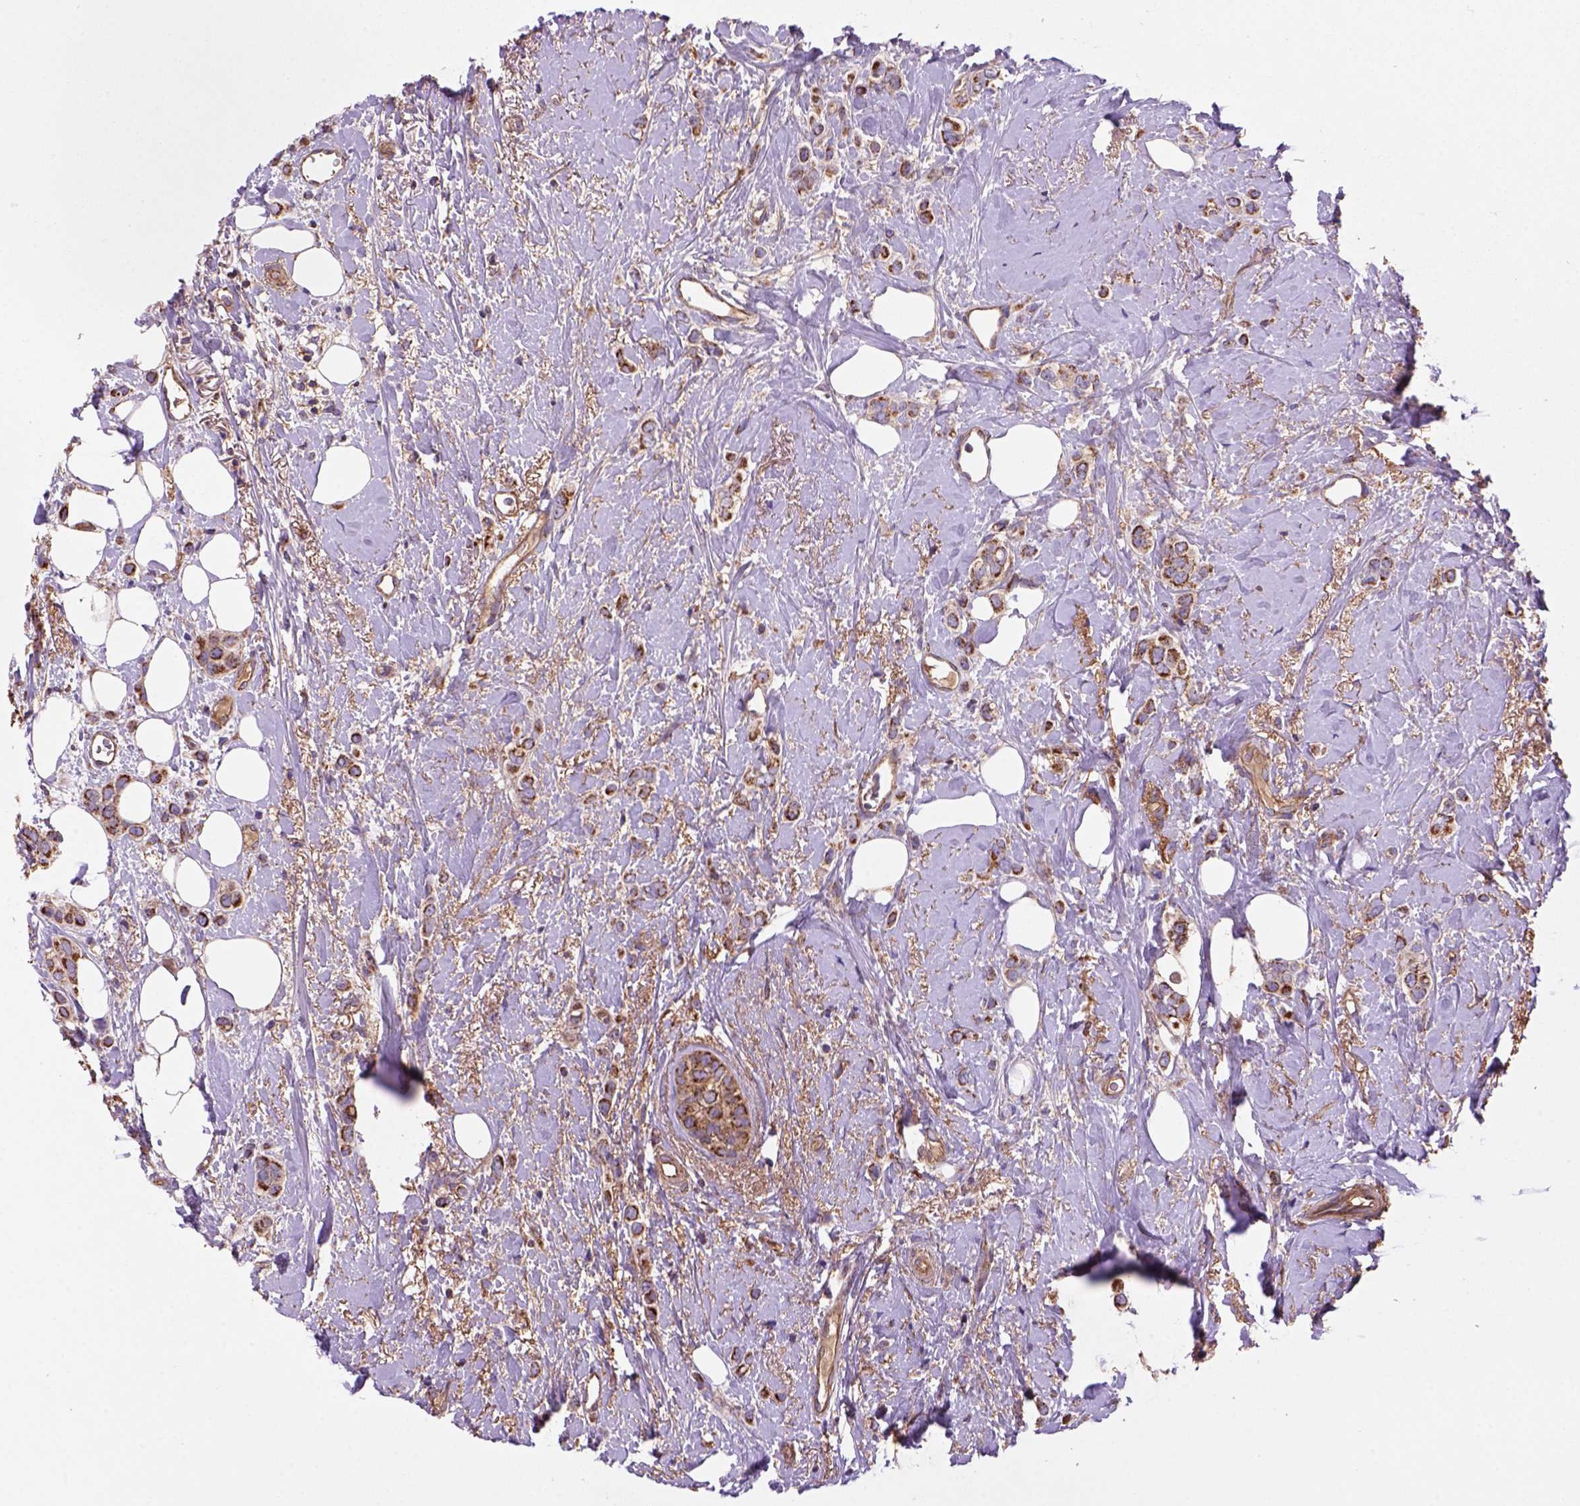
{"staining": {"intensity": "strong", "quantity": "25%-75%", "location": "cytoplasmic/membranous"}, "tissue": "breast cancer", "cell_type": "Tumor cells", "image_type": "cancer", "snomed": [{"axis": "morphology", "description": "Lobular carcinoma"}, {"axis": "topography", "description": "Breast"}], "caption": "Approximately 25%-75% of tumor cells in human breast cancer reveal strong cytoplasmic/membranous protein staining as visualized by brown immunohistochemical staining.", "gene": "WARS2", "patient": {"sex": "female", "age": 66}}